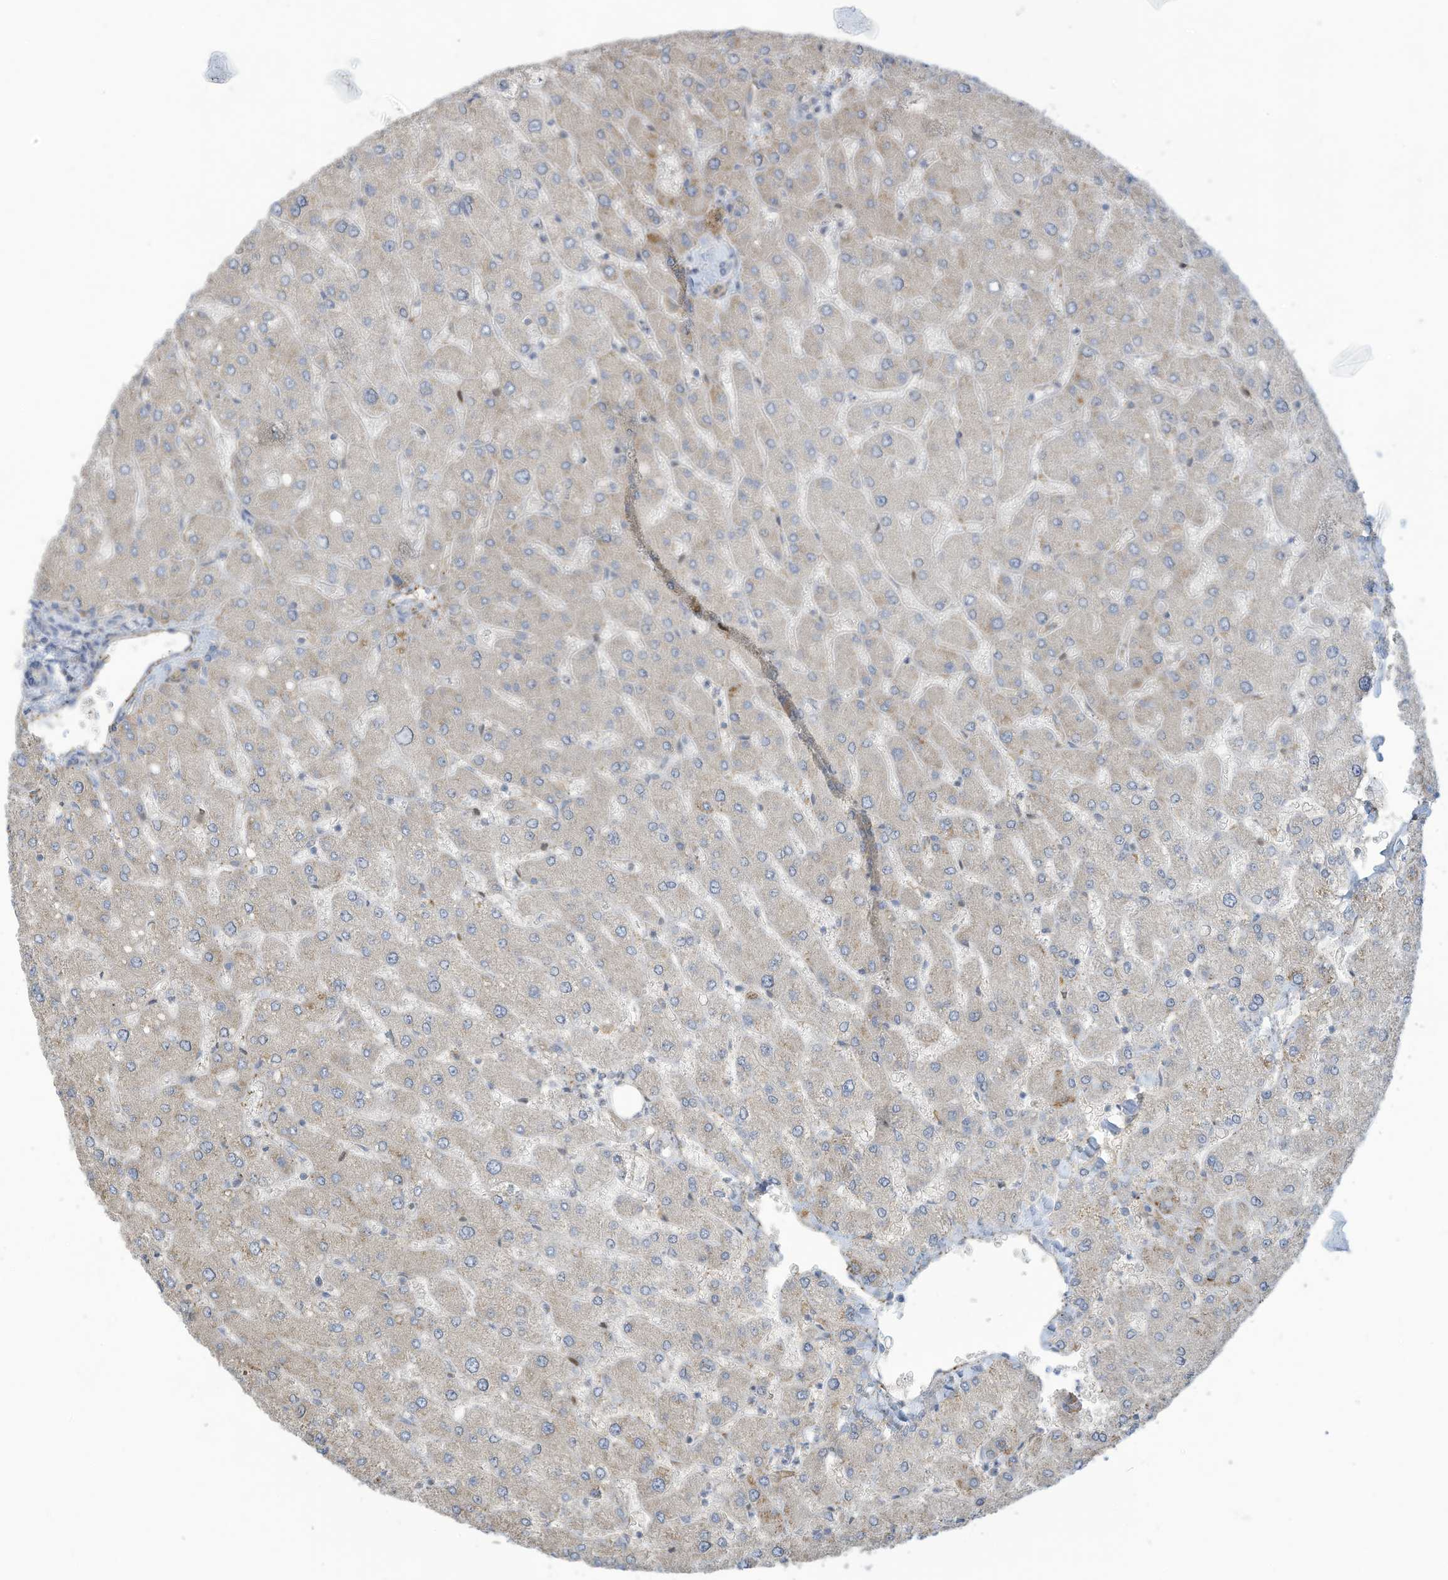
{"staining": {"intensity": "negative", "quantity": "none", "location": "none"}, "tissue": "liver", "cell_type": "Cholangiocytes", "image_type": "normal", "snomed": [{"axis": "morphology", "description": "Normal tissue, NOS"}, {"axis": "topography", "description": "Liver"}], "caption": "Immunohistochemical staining of benign human liver displays no significant positivity in cholangiocytes. (DAB (3,3'-diaminobenzidine) immunohistochemistry visualized using brightfield microscopy, high magnification).", "gene": "ADAT2", "patient": {"sex": "male", "age": 55}}